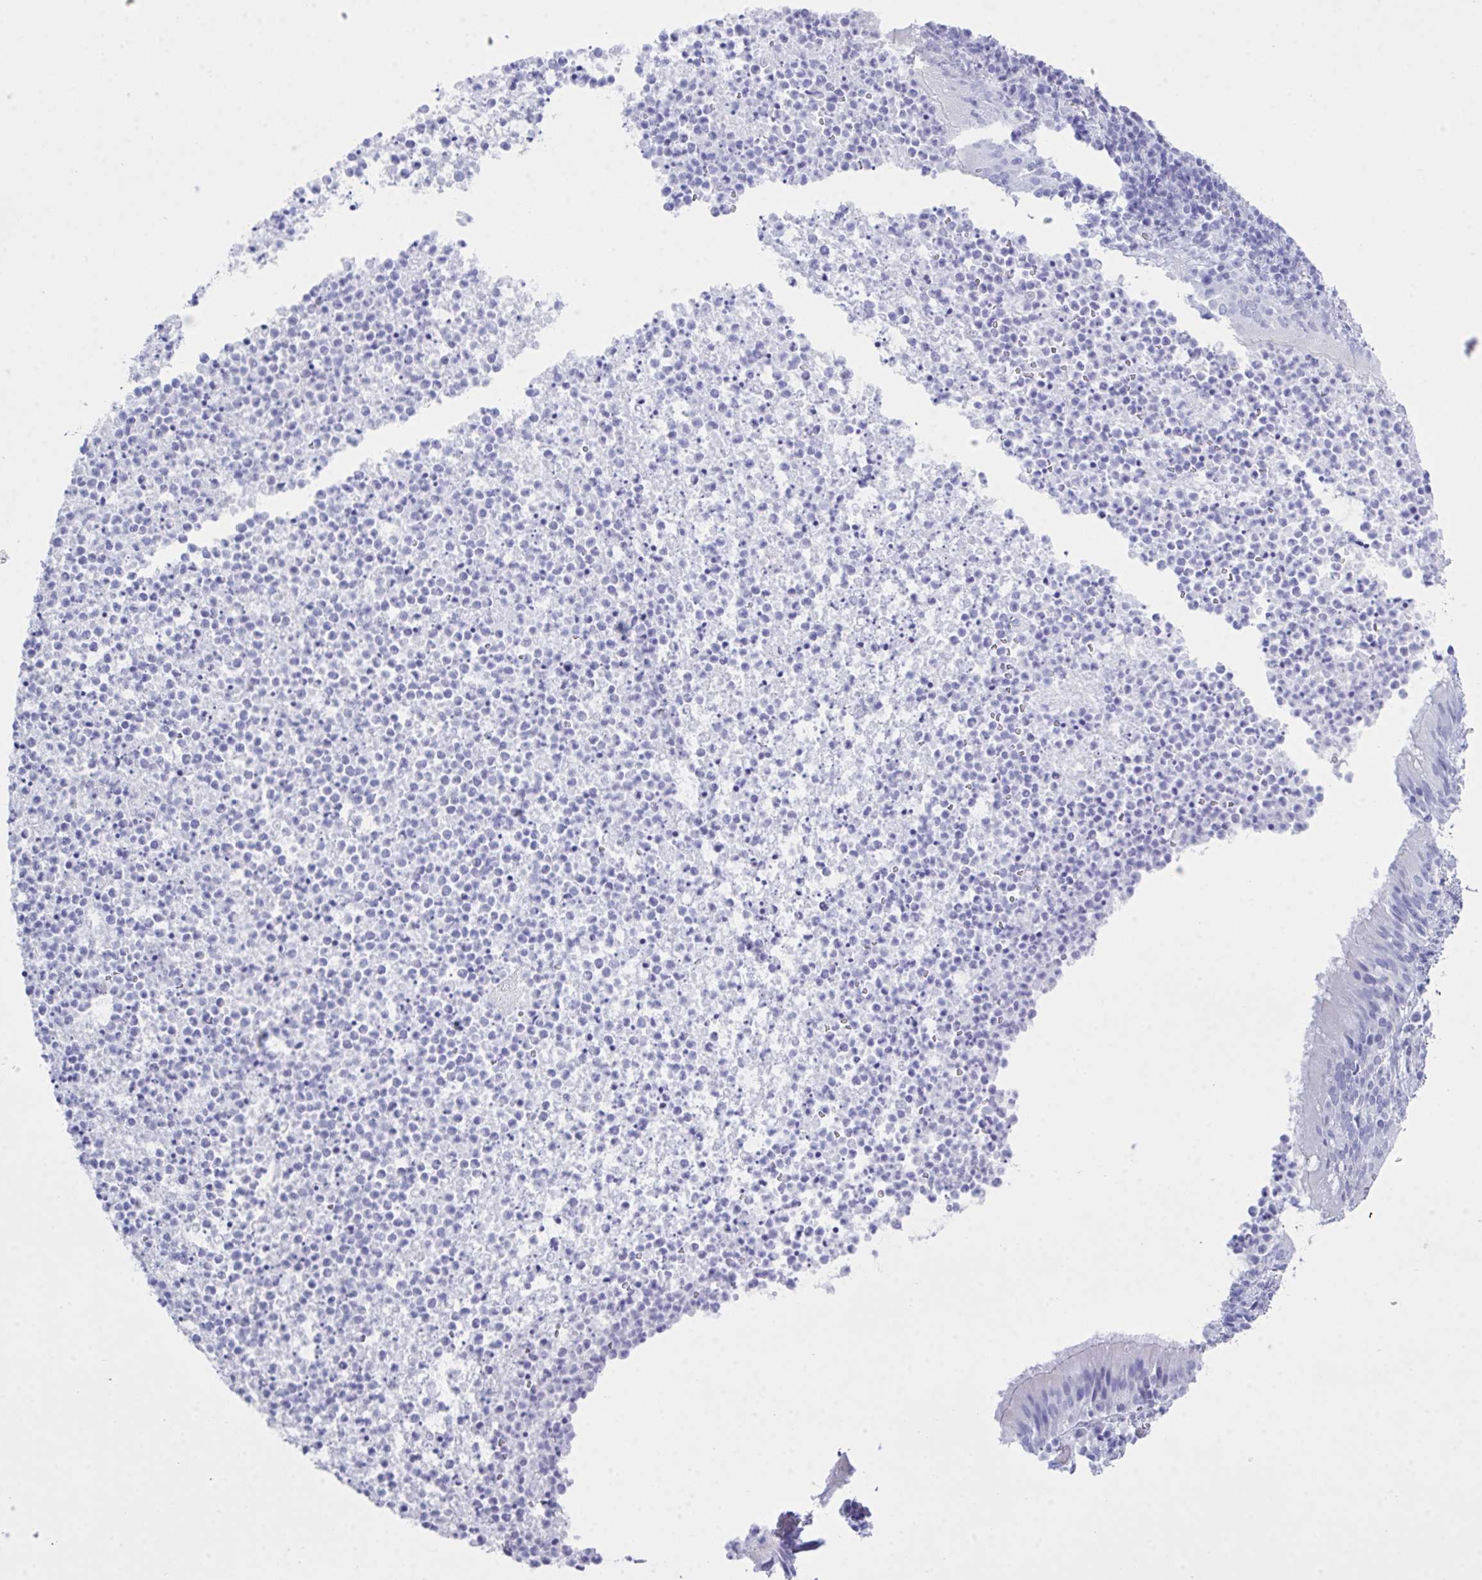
{"staining": {"intensity": "weak", "quantity": "<25%", "location": "cytoplasmic/membranous"}, "tissue": "bronchus", "cell_type": "Respiratory epithelial cells", "image_type": "normal", "snomed": [{"axis": "morphology", "description": "Normal tissue, NOS"}, {"axis": "topography", "description": "Lymph node"}, {"axis": "topography", "description": "Bronchus"}], "caption": "A histopathology image of bronchus stained for a protein demonstrates no brown staining in respiratory epithelial cells. Nuclei are stained in blue.", "gene": "GLB1L2", "patient": {"sex": "male", "age": 56}}